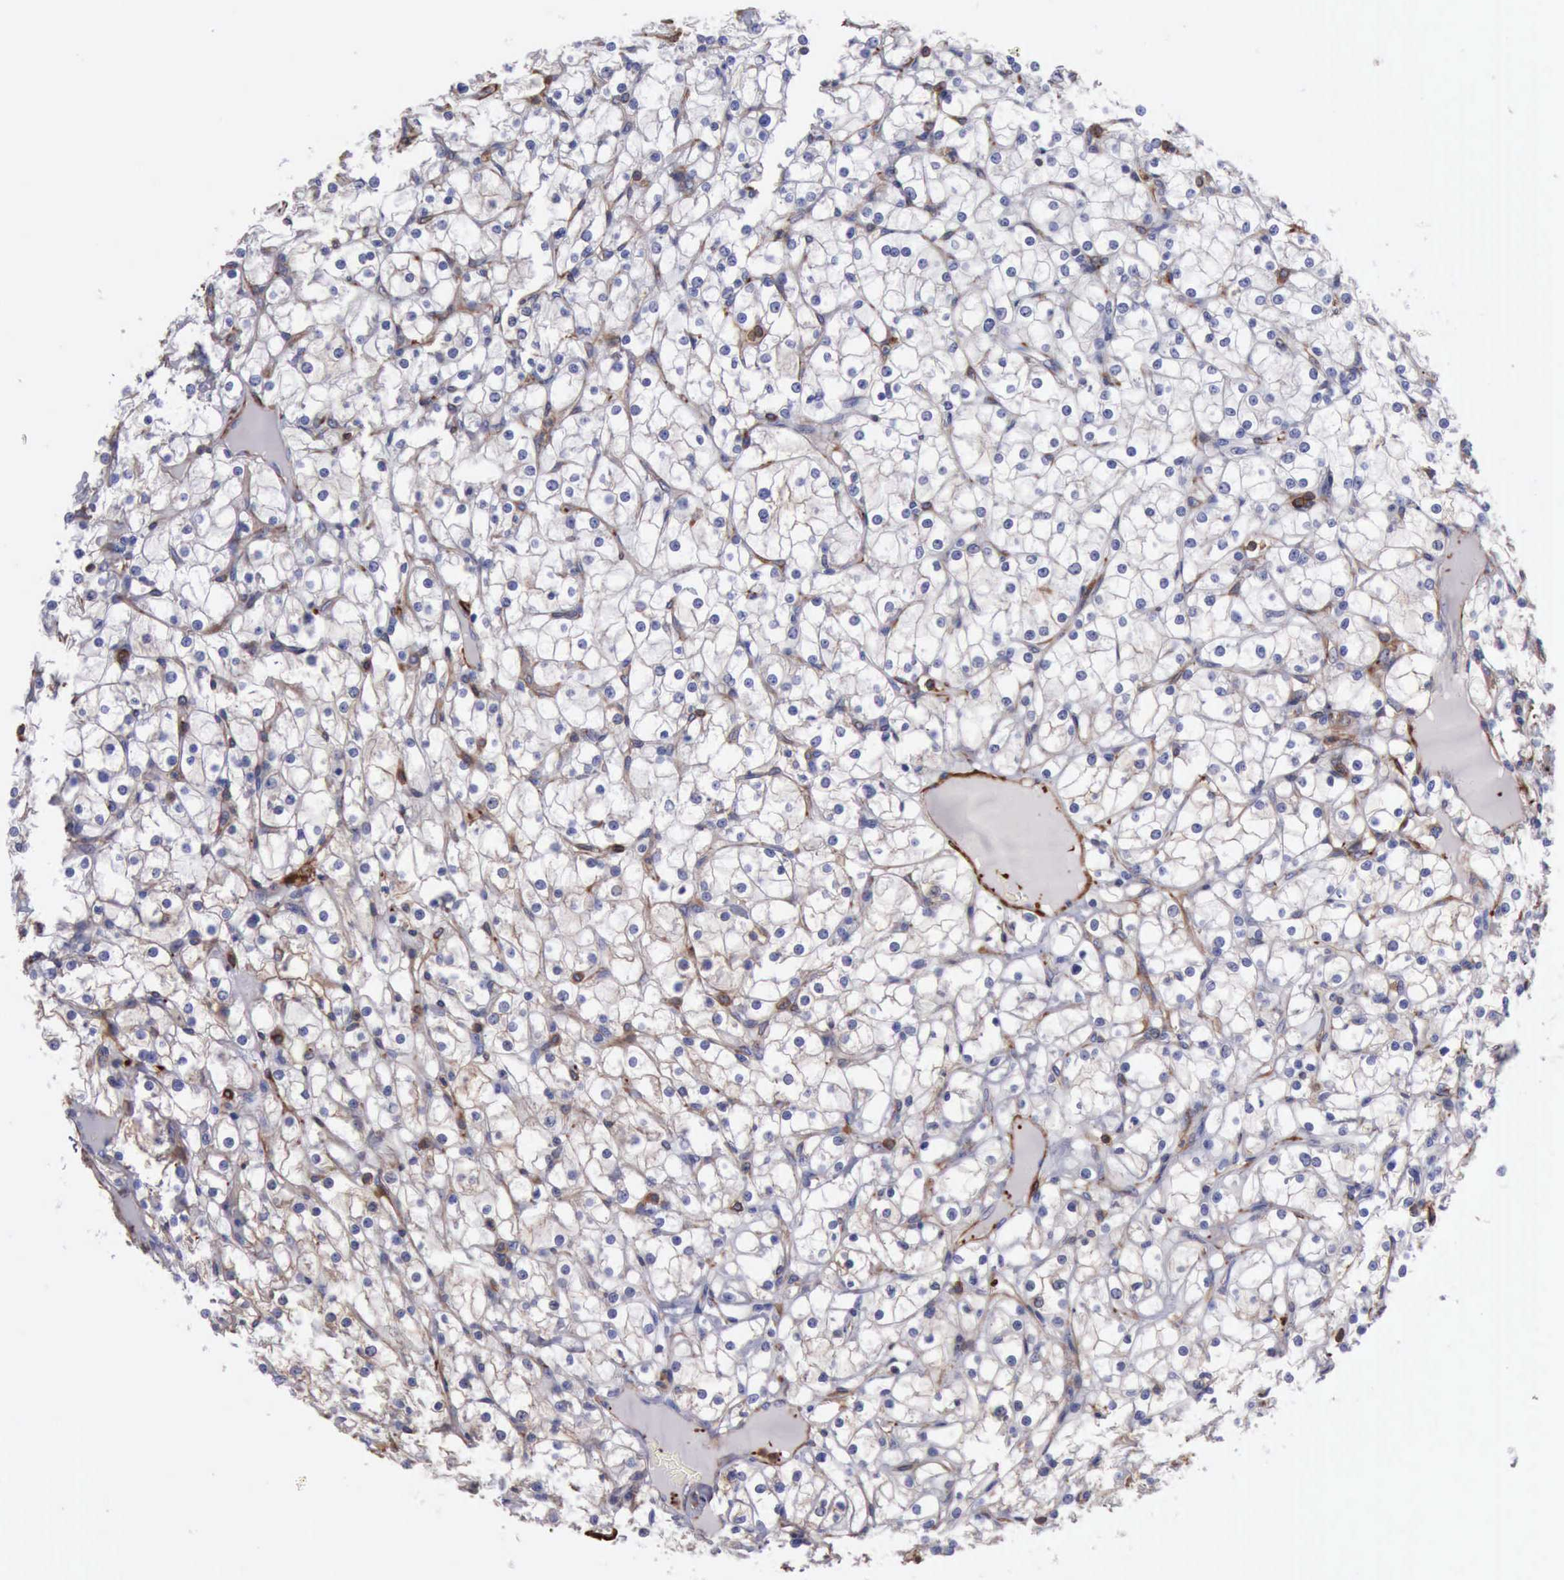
{"staining": {"intensity": "negative", "quantity": "none", "location": "none"}, "tissue": "renal cancer", "cell_type": "Tumor cells", "image_type": "cancer", "snomed": [{"axis": "morphology", "description": "Adenocarcinoma, NOS"}, {"axis": "topography", "description": "Kidney"}], "caption": "Immunohistochemical staining of human renal cancer reveals no significant positivity in tumor cells. (Stains: DAB immunohistochemistry with hematoxylin counter stain, Microscopy: brightfield microscopy at high magnification).", "gene": "FLNA", "patient": {"sex": "female", "age": 73}}